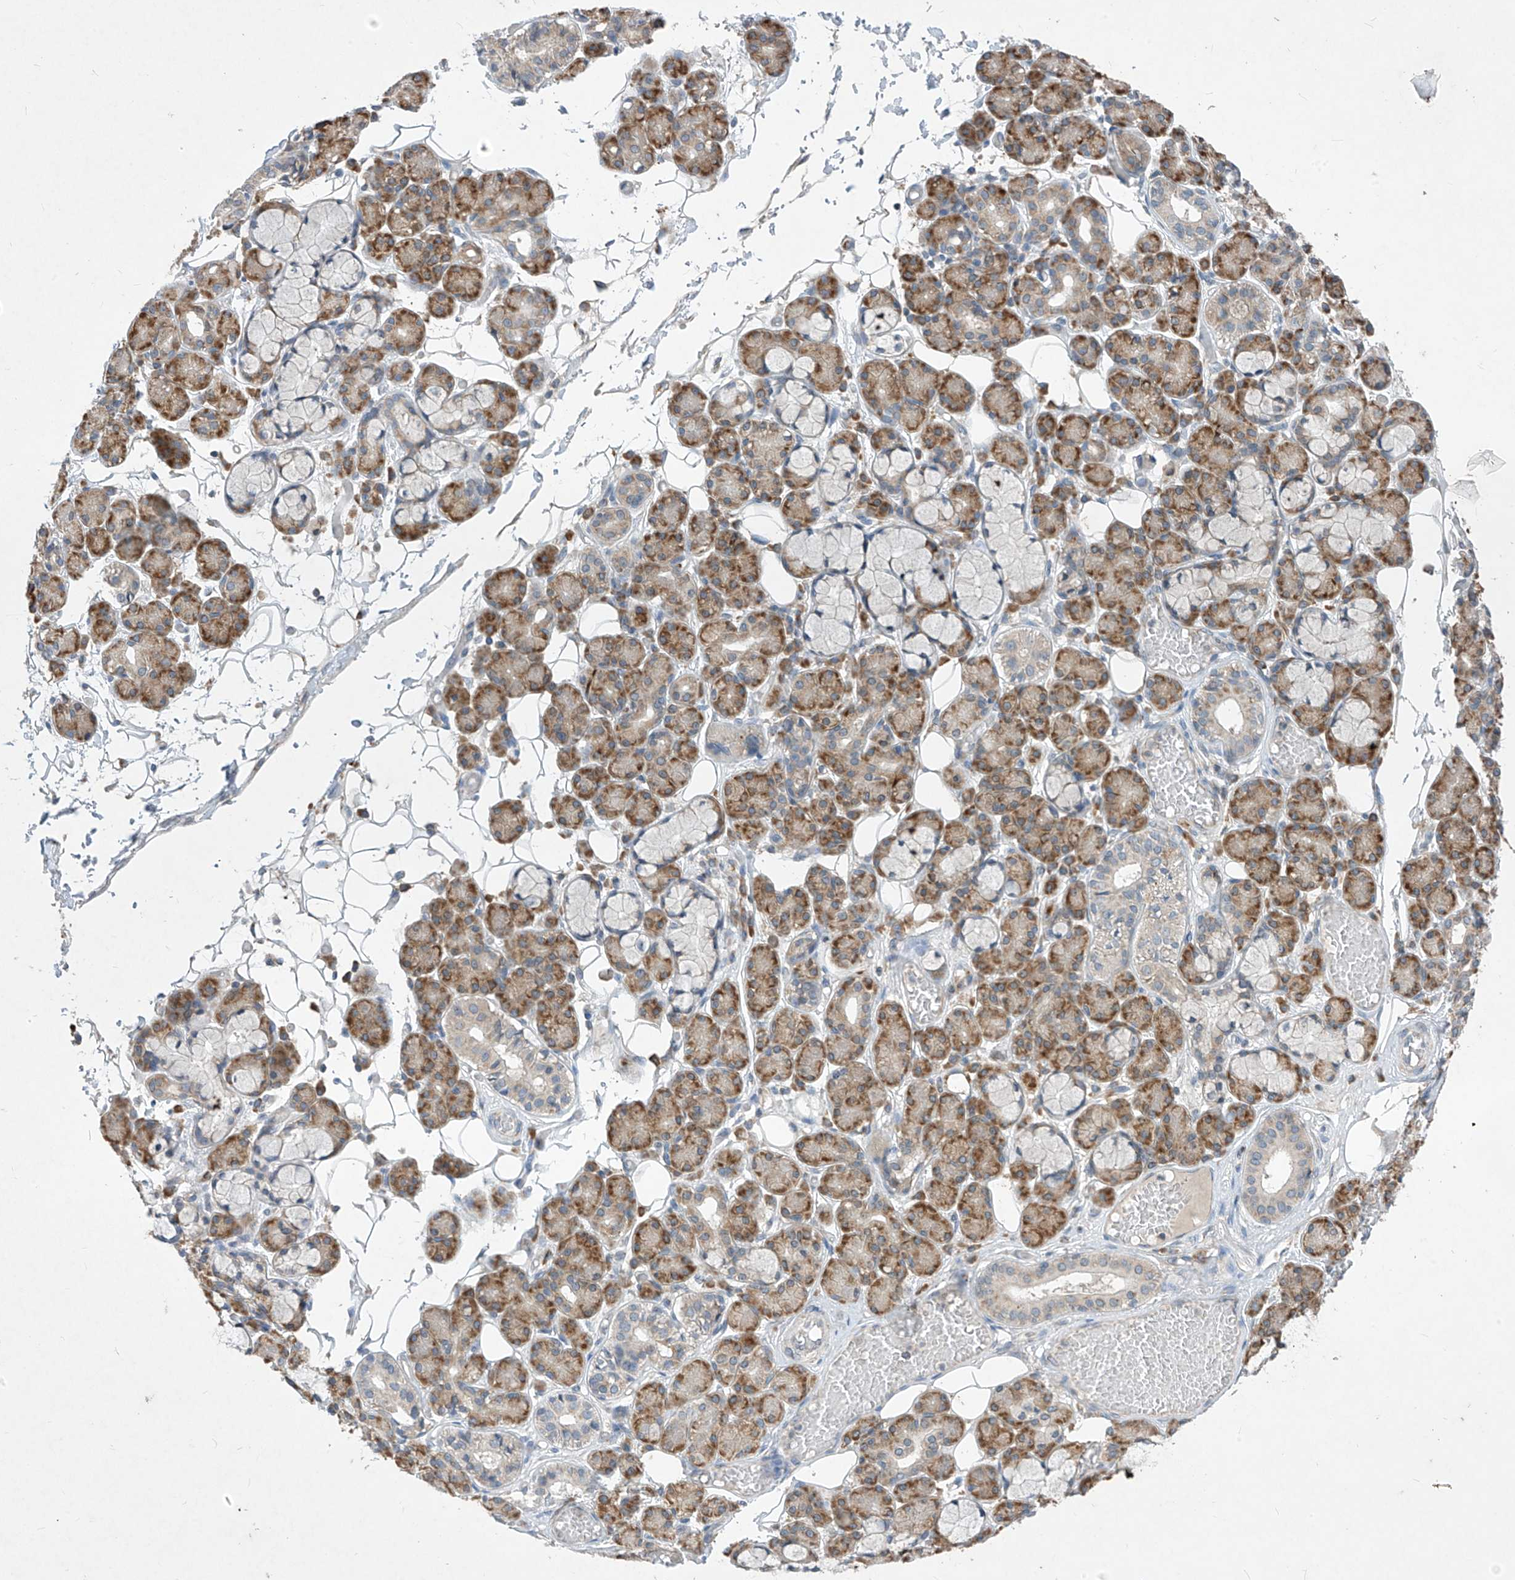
{"staining": {"intensity": "moderate", "quantity": ">75%", "location": "cytoplasmic/membranous"}, "tissue": "salivary gland", "cell_type": "Glandular cells", "image_type": "normal", "snomed": [{"axis": "morphology", "description": "Normal tissue, NOS"}, {"axis": "topography", "description": "Salivary gland"}], "caption": "Immunohistochemical staining of normal salivary gland displays >75% levels of moderate cytoplasmic/membranous protein expression in about >75% of glandular cells.", "gene": "RPL34", "patient": {"sex": "male", "age": 63}}